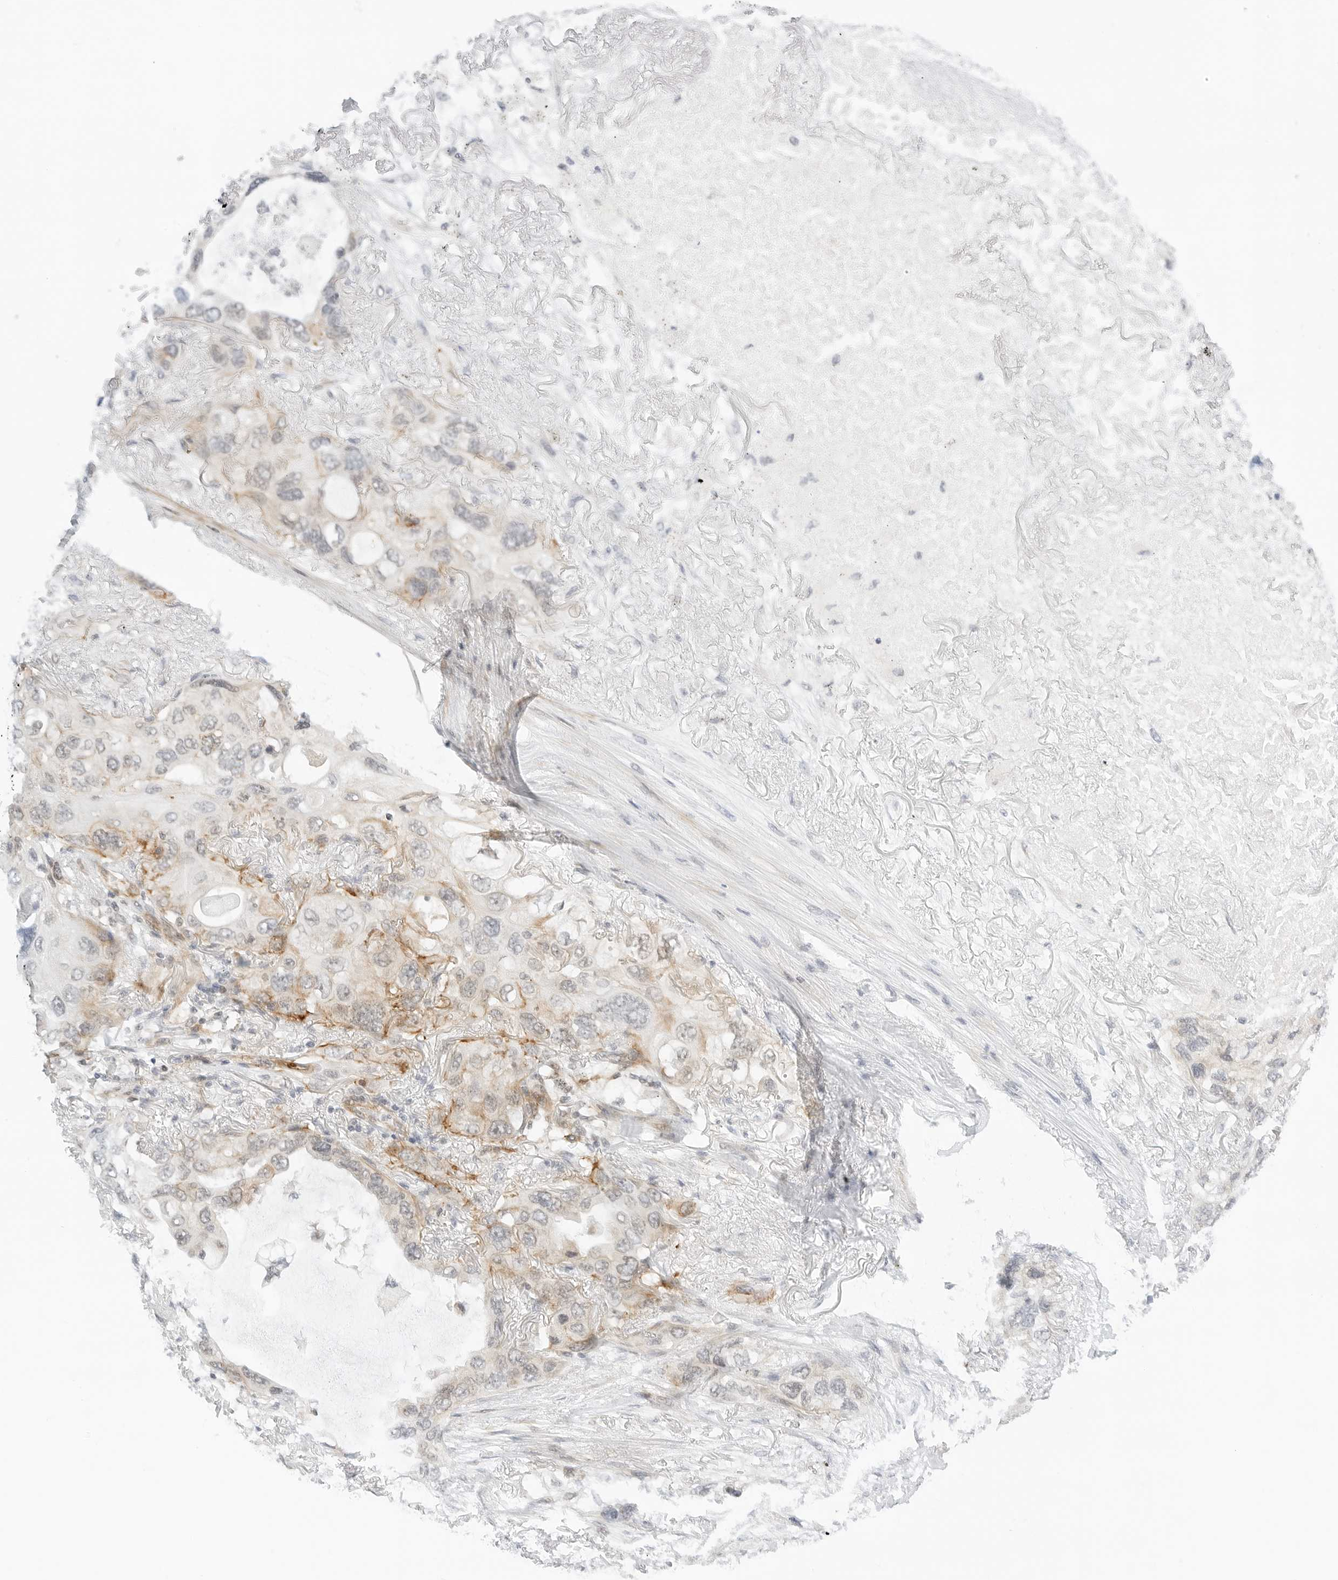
{"staining": {"intensity": "moderate", "quantity": "<25%", "location": "cytoplasmic/membranous"}, "tissue": "lung cancer", "cell_type": "Tumor cells", "image_type": "cancer", "snomed": [{"axis": "morphology", "description": "Squamous cell carcinoma, NOS"}, {"axis": "topography", "description": "Lung"}], "caption": "Immunohistochemistry (IHC) (DAB) staining of human lung cancer (squamous cell carcinoma) reveals moderate cytoplasmic/membranous protein staining in about <25% of tumor cells. Nuclei are stained in blue.", "gene": "NEO1", "patient": {"sex": "female", "age": 73}}